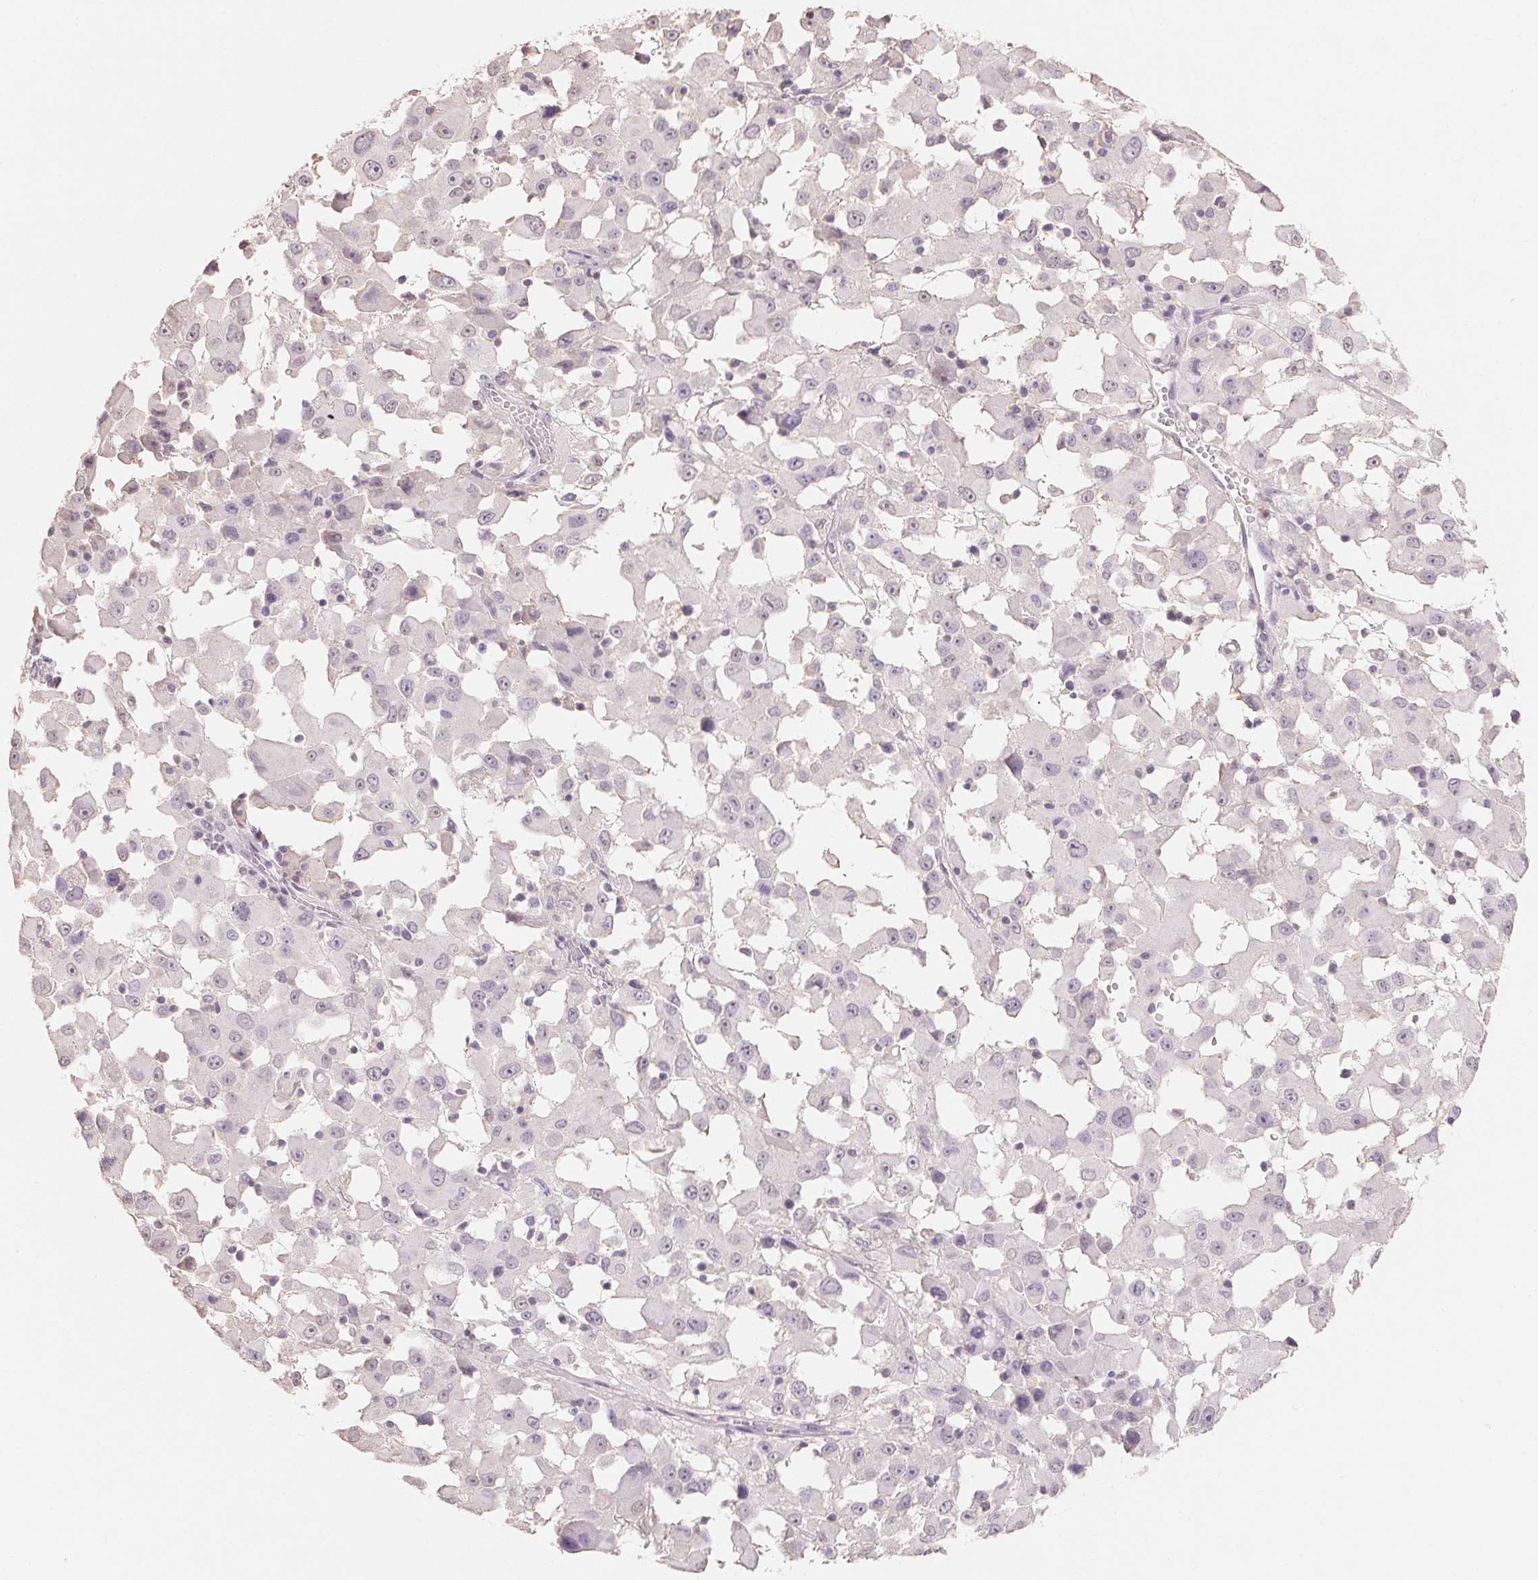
{"staining": {"intensity": "negative", "quantity": "none", "location": "none"}, "tissue": "melanoma", "cell_type": "Tumor cells", "image_type": "cancer", "snomed": [{"axis": "morphology", "description": "Malignant melanoma, Metastatic site"}, {"axis": "topography", "description": "Soft tissue"}], "caption": "The histopathology image exhibits no significant positivity in tumor cells of melanoma.", "gene": "MAP7D2", "patient": {"sex": "male", "age": 50}}